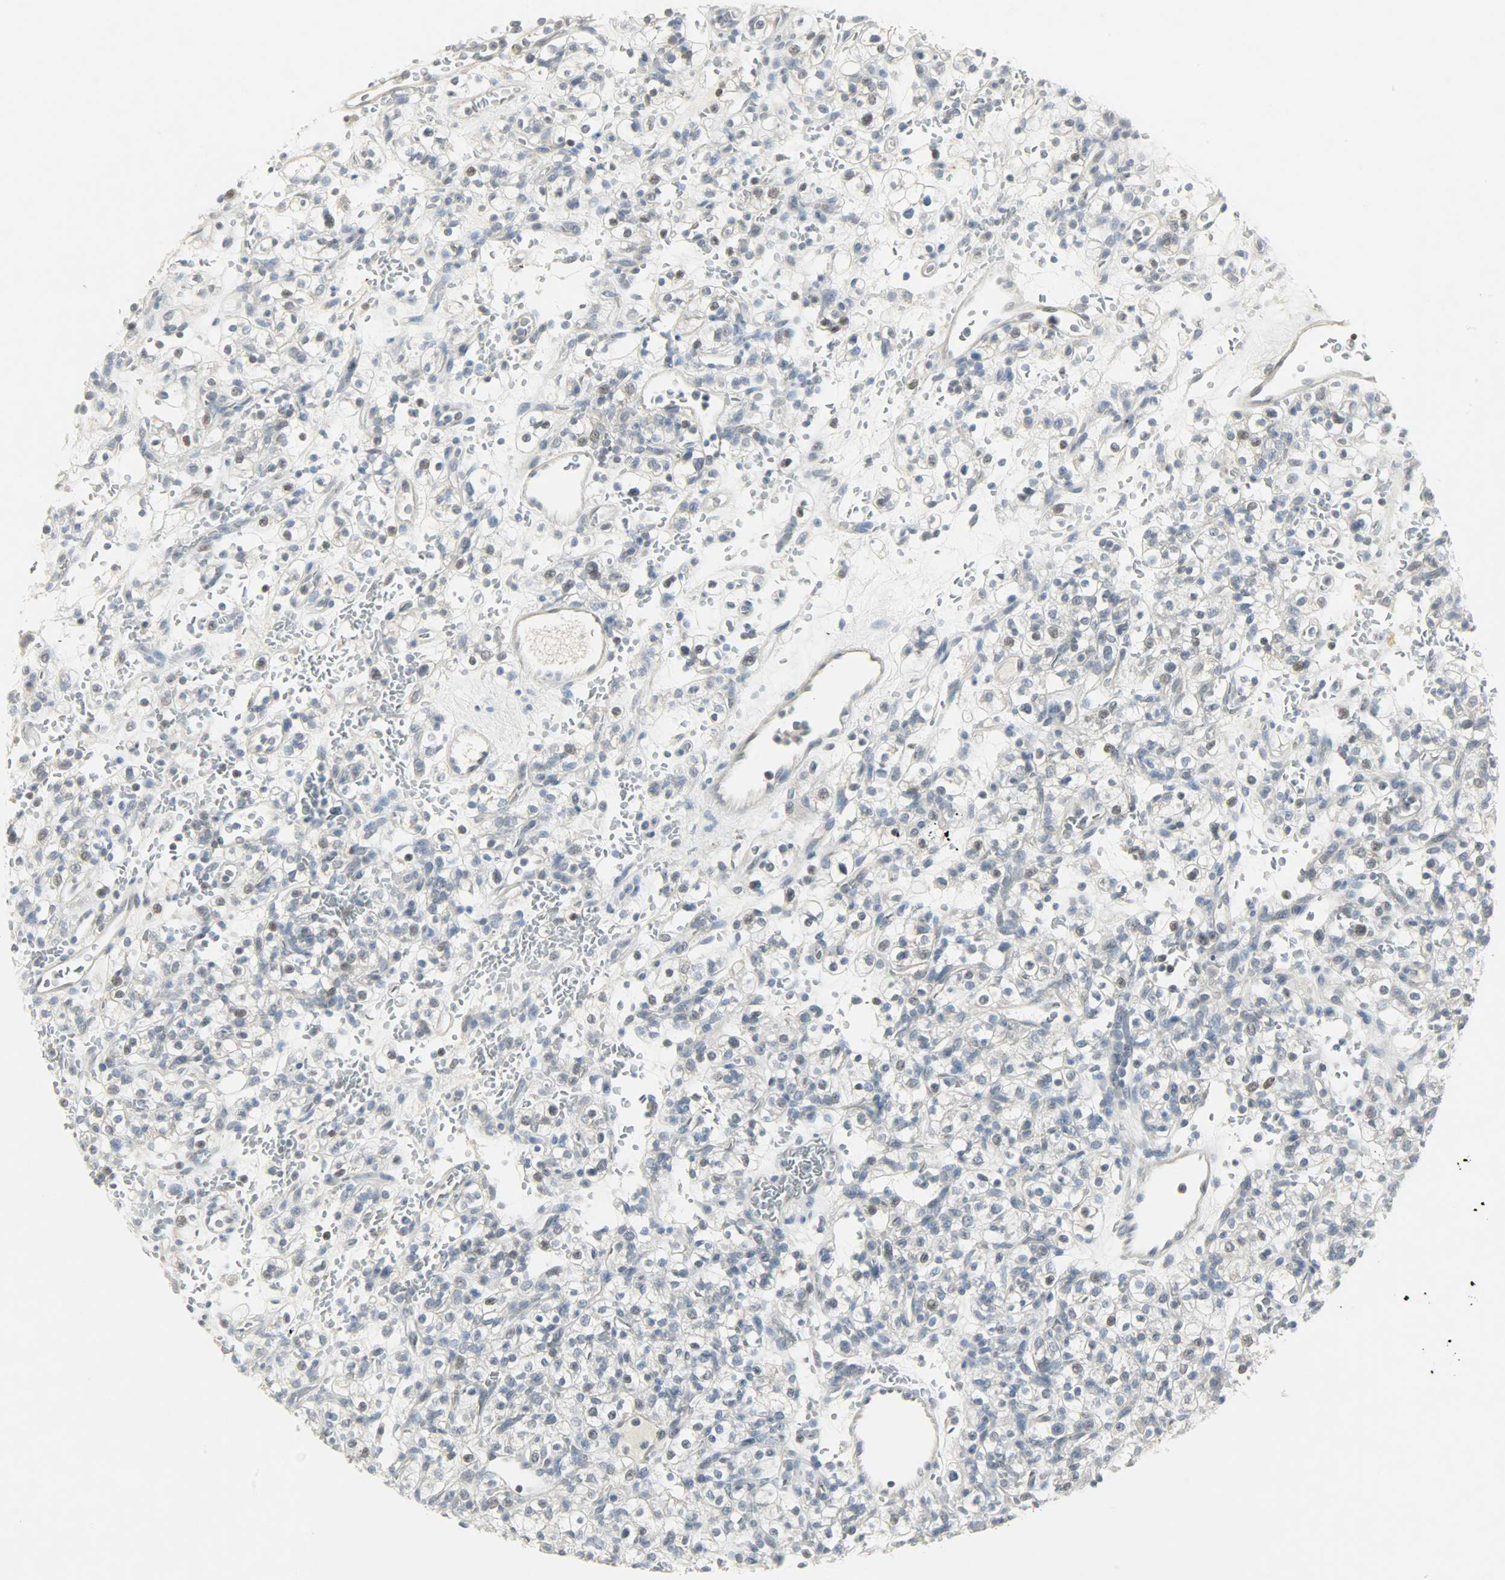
{"staining": {"intensity": "weak", "quantity": "25%-75%", "location": "cytoplasmic/membranous,nuclear"}, "tissue": "renal cancer", "cell_type": "Tumor cells", "image_type": "cancer", "snomed": [{"axis": "morphology", "description": "Normal tissue, NOS"}, {"axis": "morphology", "description": "Adenocarcinoma, NOS"}, {"axis": "topography", "description": "Kidney"}], "caption": "Human renal adenocarcinoma stained with a protein marker exhibits weak staining in tumor cells.", "gene": "CAMK4", "patient": {"sex": "female", "age": 72}}